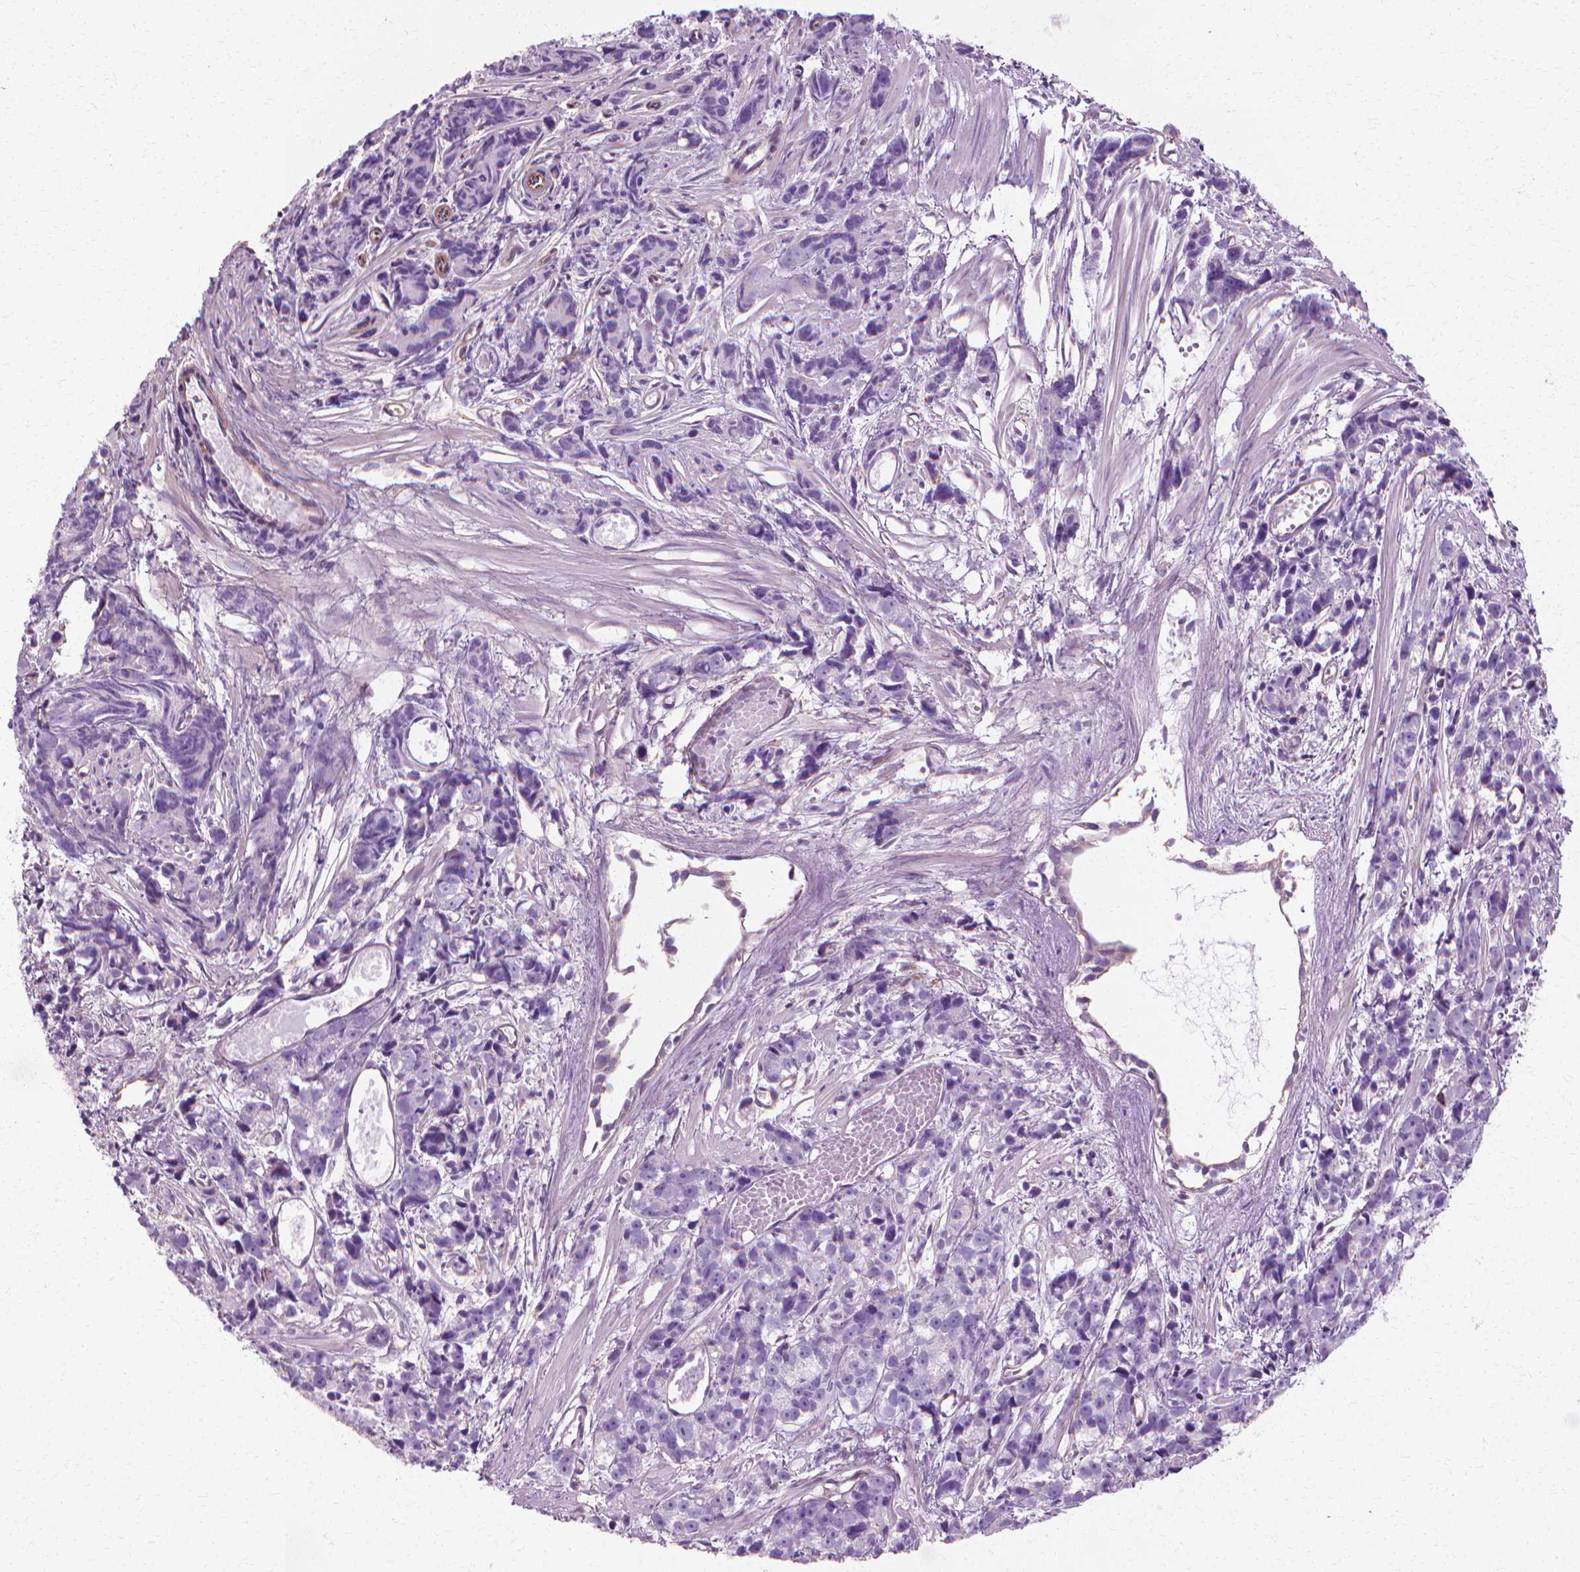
{"staining": {"intensity": "negative", "quantity": "none", "location": "none"}, "tissue": "prostate cancer", "cell_type": "Tumor cells", "image_type": "cancer", "snomed": [{"axis": "morphology", "description": "Adenocarcinoma, High grade"}, {"axis": "topography", "description": "Prostate"}], "caption": "There is no significant staining in tumor cells of prostate cancer (adenocarcinoma (high-grade)). (DAB IHC visualized using brightfield microscopy, high magnification).", "gene": "CFAP157", "patient": {"sex": "male", "age": 77}}